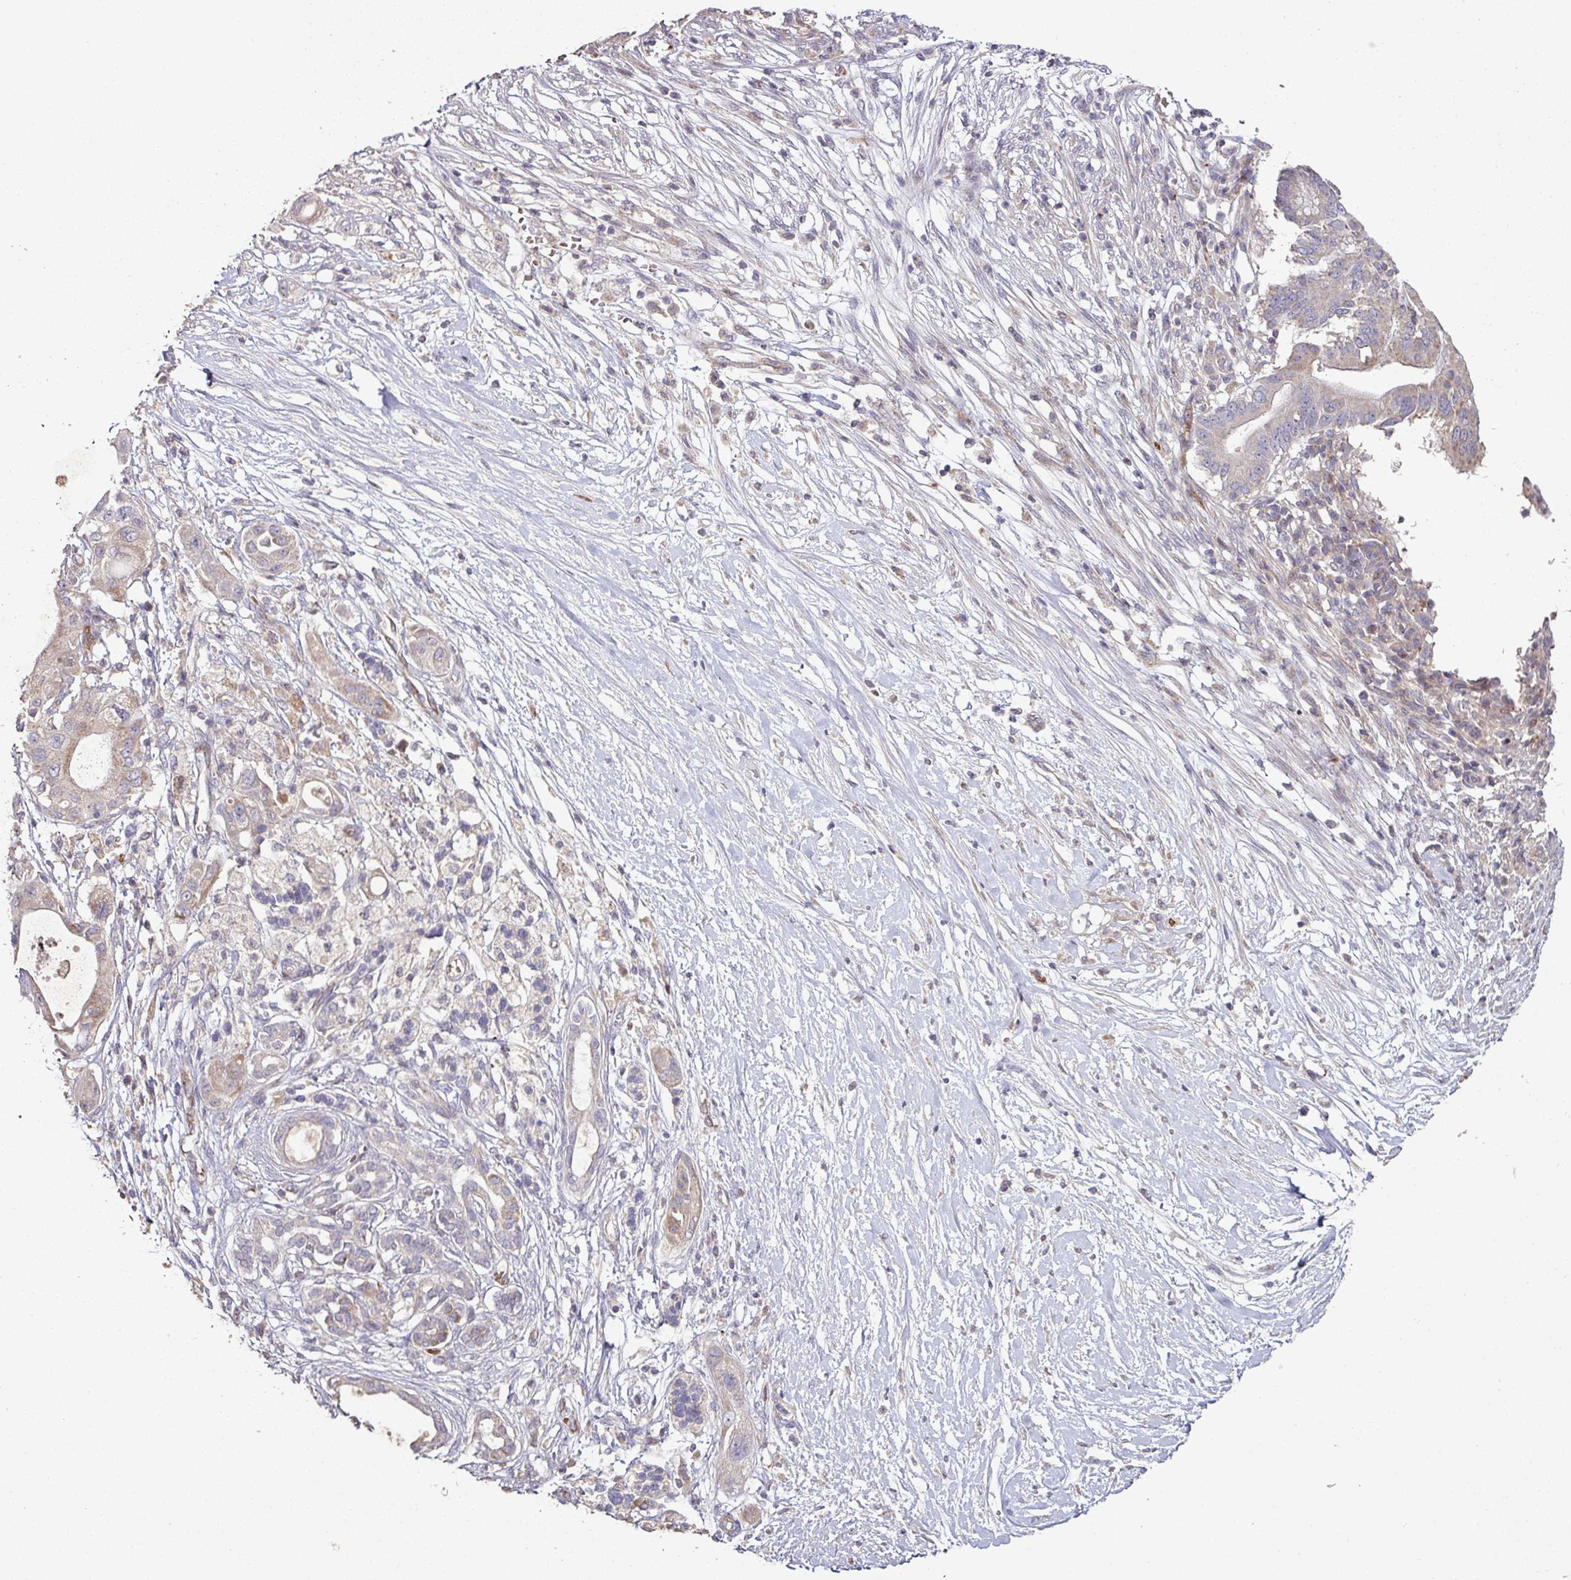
{"staining": {"intensity": "weak", "quantity": ">75%", "location": "cytoplasmic/membranous"}, "tissue": "pancreatic cancer", "cell_type": "Tumor cells", "image_type": "cancer", "snomed": [{"axis": "morphology", "description": "Adenocarcinoma, NOS"}, {"axis": "topography", "description": "Pancreas"}], "caption": "Weak cytoplasmic/membranous staining for a protein is present in approximately >75% of tumor cells of pancreatic cancer using IHC.", "gene": "RPL23A", "patient": {"sex": "male", "age": 68}}